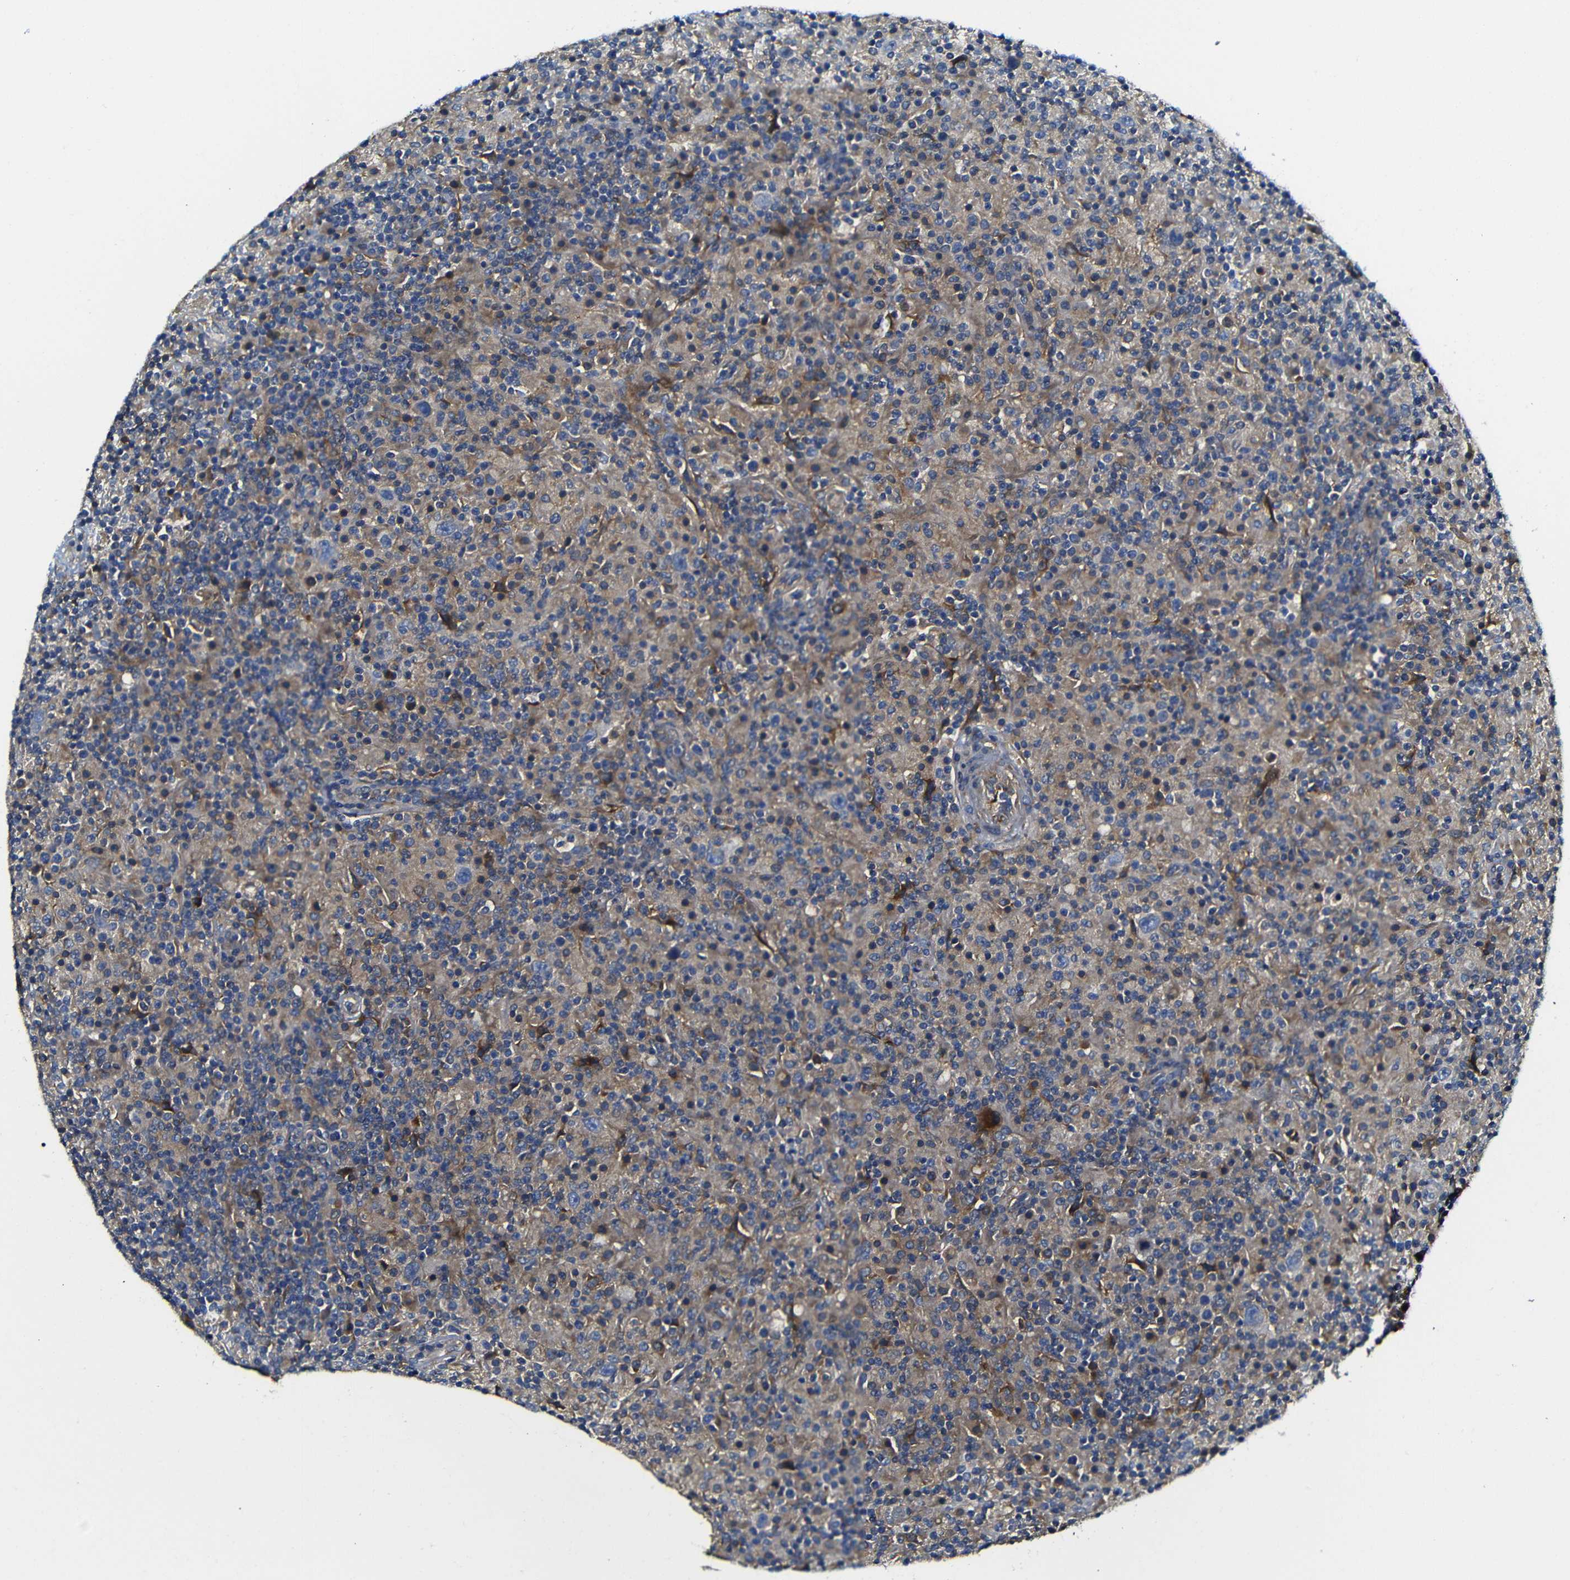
{"staining": {"intensity": "weak", "quantity": "25%-75%", "location": "cytoplasmic/membranous"}, "tissue": "lymphoma", "cell_type": "Tumor cells", "image_type": "cancer", "snomed": [{"axis": "morphology", "description": "Hodgkin's disease, NOS"}, {"axis": "topography", "description": "Lymph node"}], "caption": "Tumor cells display low levels of weak cytoplasmic/membranous staining in approximately 25%-75% of cells in Hodgkin's disease. Using DAB (brown) and hematoxylin (blue) stains, captured at high magnification using brightfield microscopy.", "gene": "CLCC1", "patient": {"sex": "male", "age": 70}}